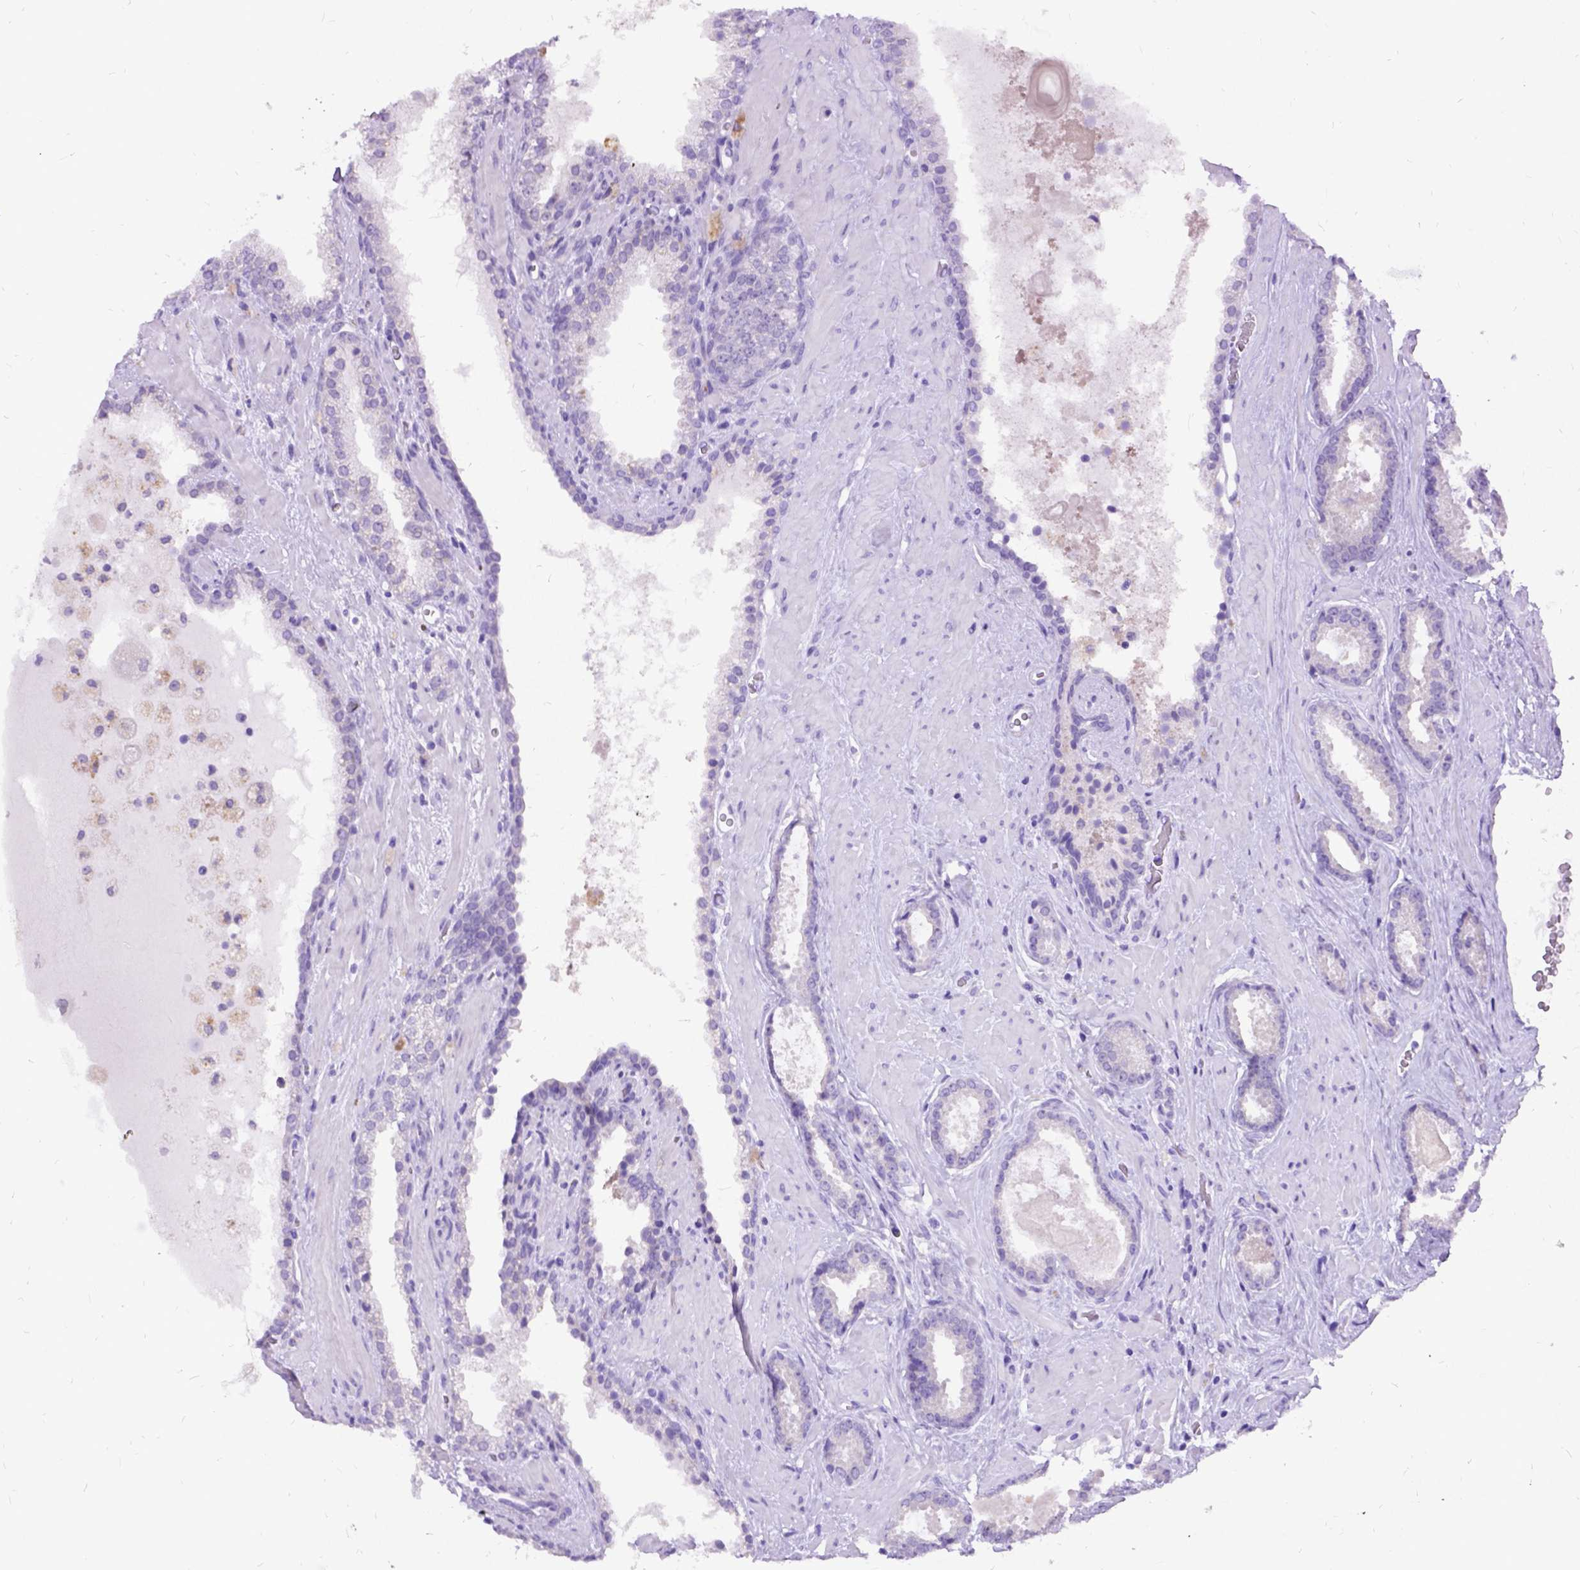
{"staining": {"intensity": "negative", "quantity": "none", "location": "none"}, "tissue": "prostate cancer", "cell_type": "Tumor cells", "image_type": "cancer", "snomed": [{"axis": "morphology", "description": "Adenocarcinoma, Low grade"}, {"axis": "topography", "description": "Prostate"}], "caption": "Prostate cancer (low-grade adenocarcinoma) stained for a protein using immunohistochemistry (IHC) displays no positivity tumor cells.", "gene": "NEUROD4", "patient": {"sex": "male", "age": 62}}